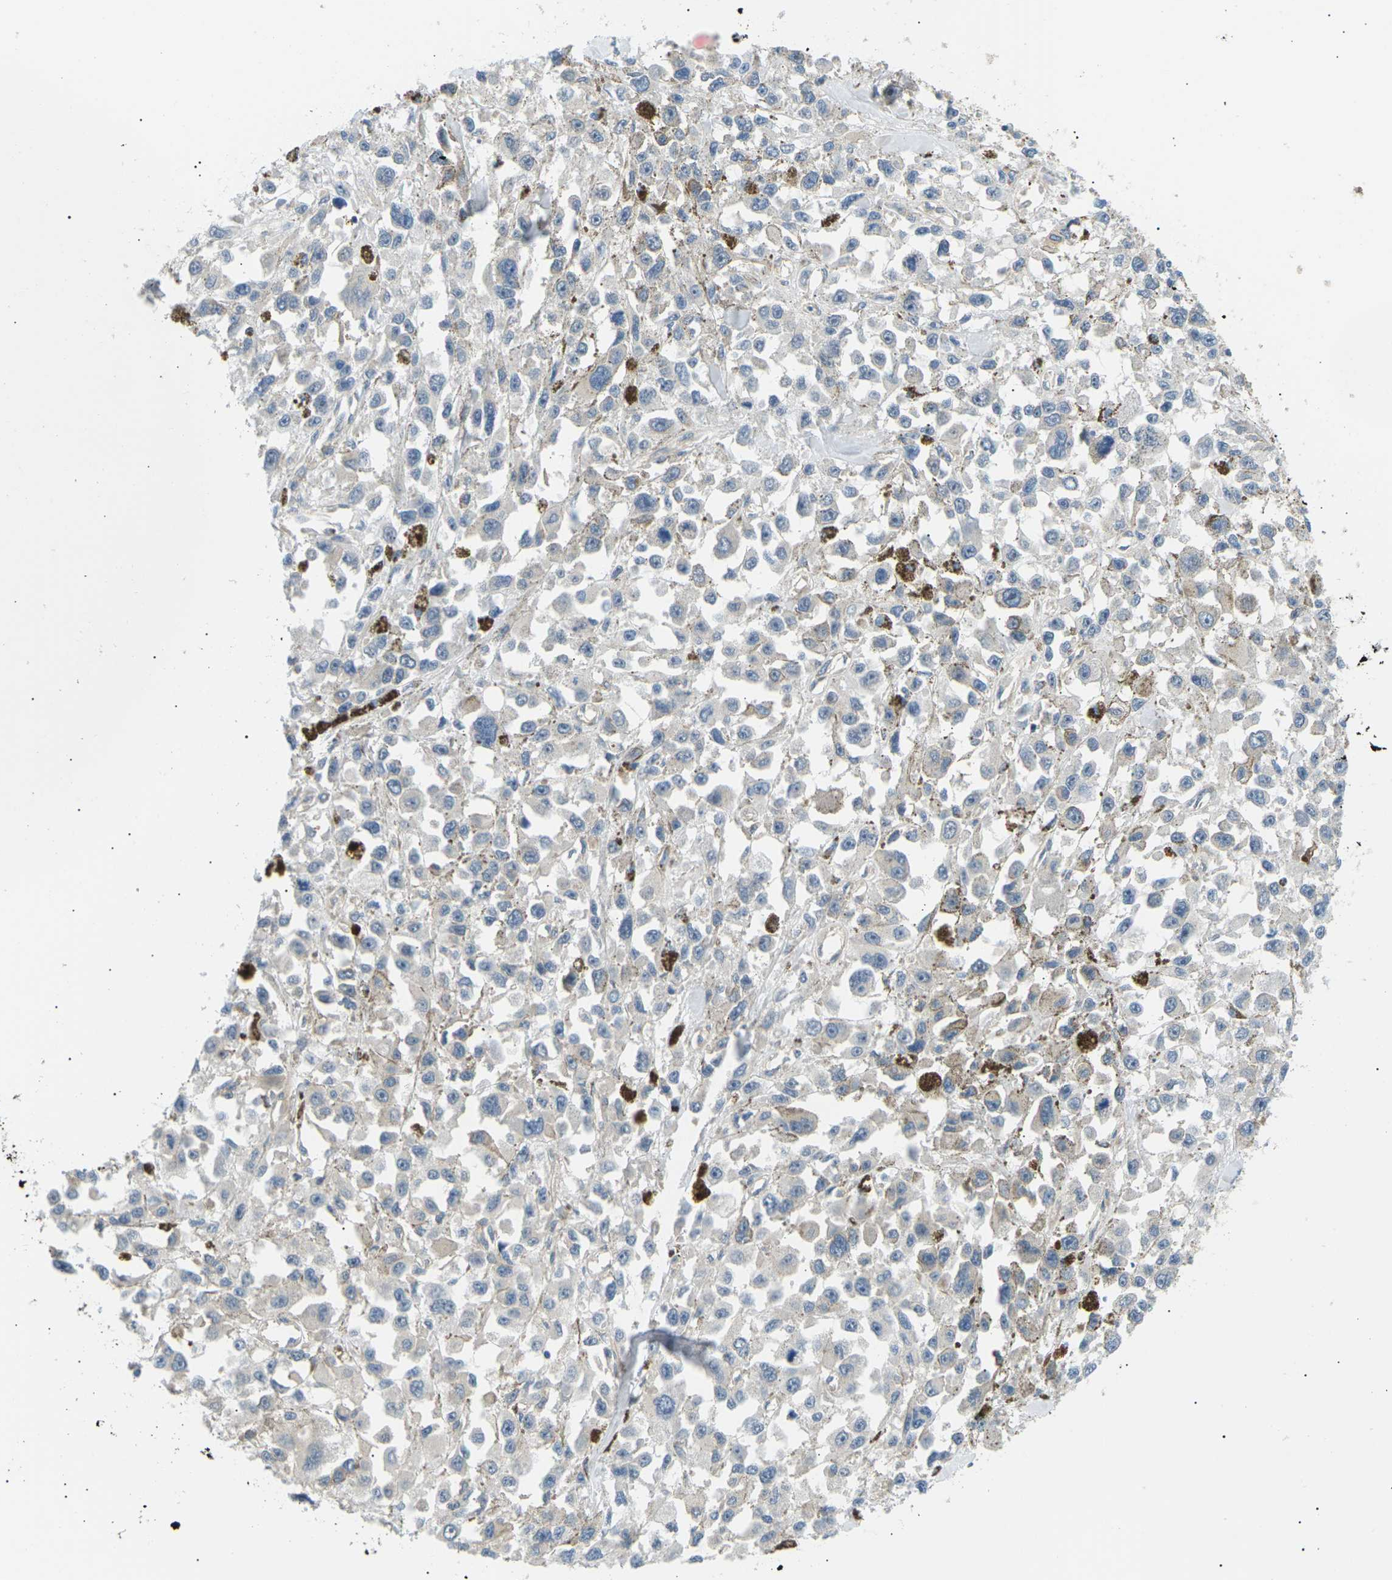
{"staining": {"intensity": "weak", "quantity": "<25%", "location": "cytoplasmic/membranous"}, "tissue": "melanoma", "cell_type": "Tumor cells", "image_type": "cancer", "snomed": [{"axis": "morphology", "description": "Malignant melanoma, Metastatic site"}, {"axis": "topography", "description": "Lymph node"}], "caption": "Immunohistochemistry photomicrograph of malignant melanoma (metastatic site) stained for a protein (brown), which shows no staining in tumor cells.", "gene": "TBC1D8", "patient": {"sex": "male", "age": 59}}